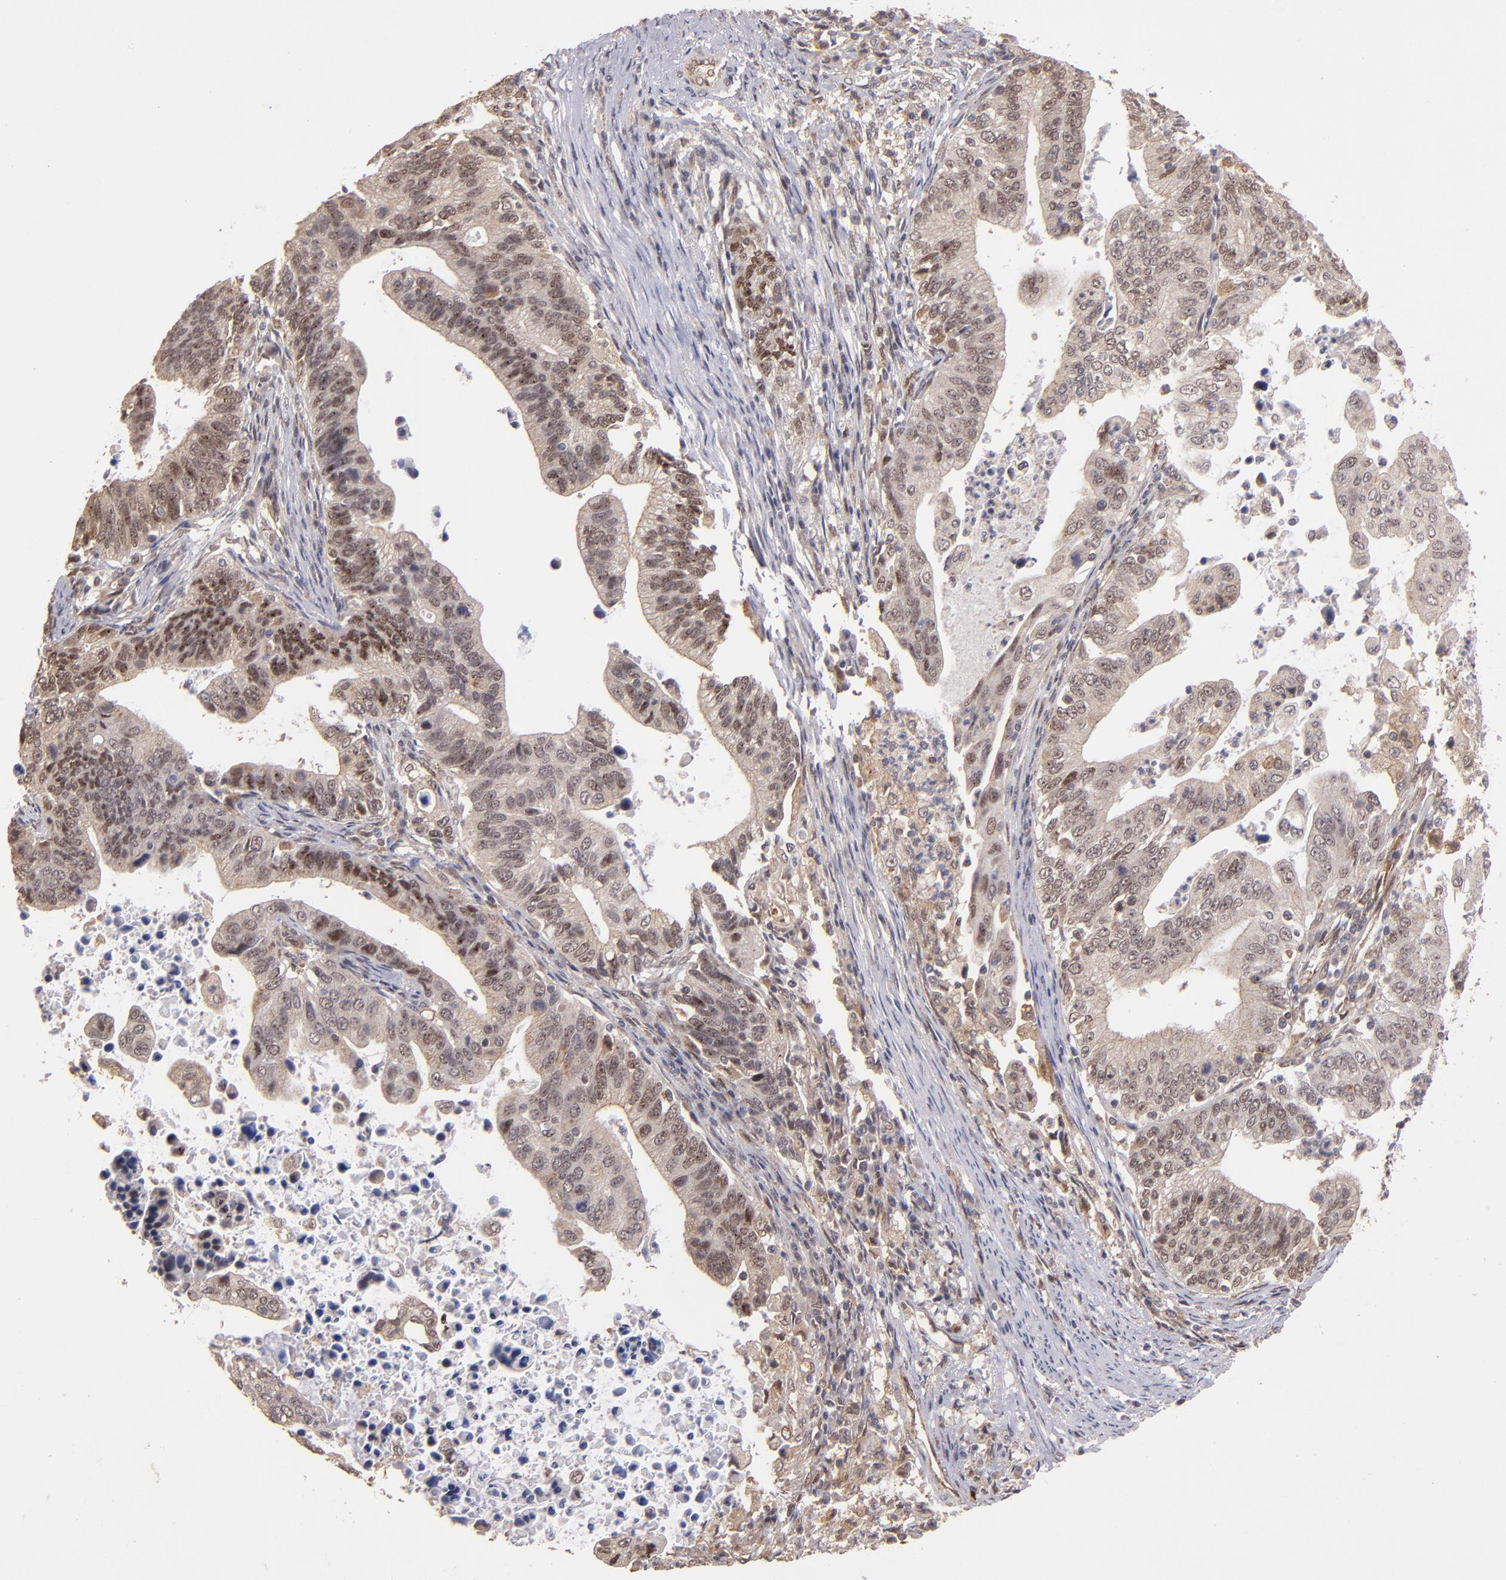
{"staining": {"intensity": "moderate", "quantity": "25%-75%", "location": "cytoplasmic/membranous,nuclear"}, "tissue": "stomach cancer", "cell_type": "Tumor cells", "image_type": "cancer", "snomed": [{"axis": "morphology", "description": "Adenocarcinoma, NOS"}, {"axis": "topography", "description": "Stomach, upper"}], "caption": "Human stomach cancer stained for a protein (brown) displays moderate cytoplasmic/membranous and nuclear positive positivity in approximately 25%-75% of tumor cells.", "gene": "SIPA1L1", "patient": {"sex": "female", "age": 50}}